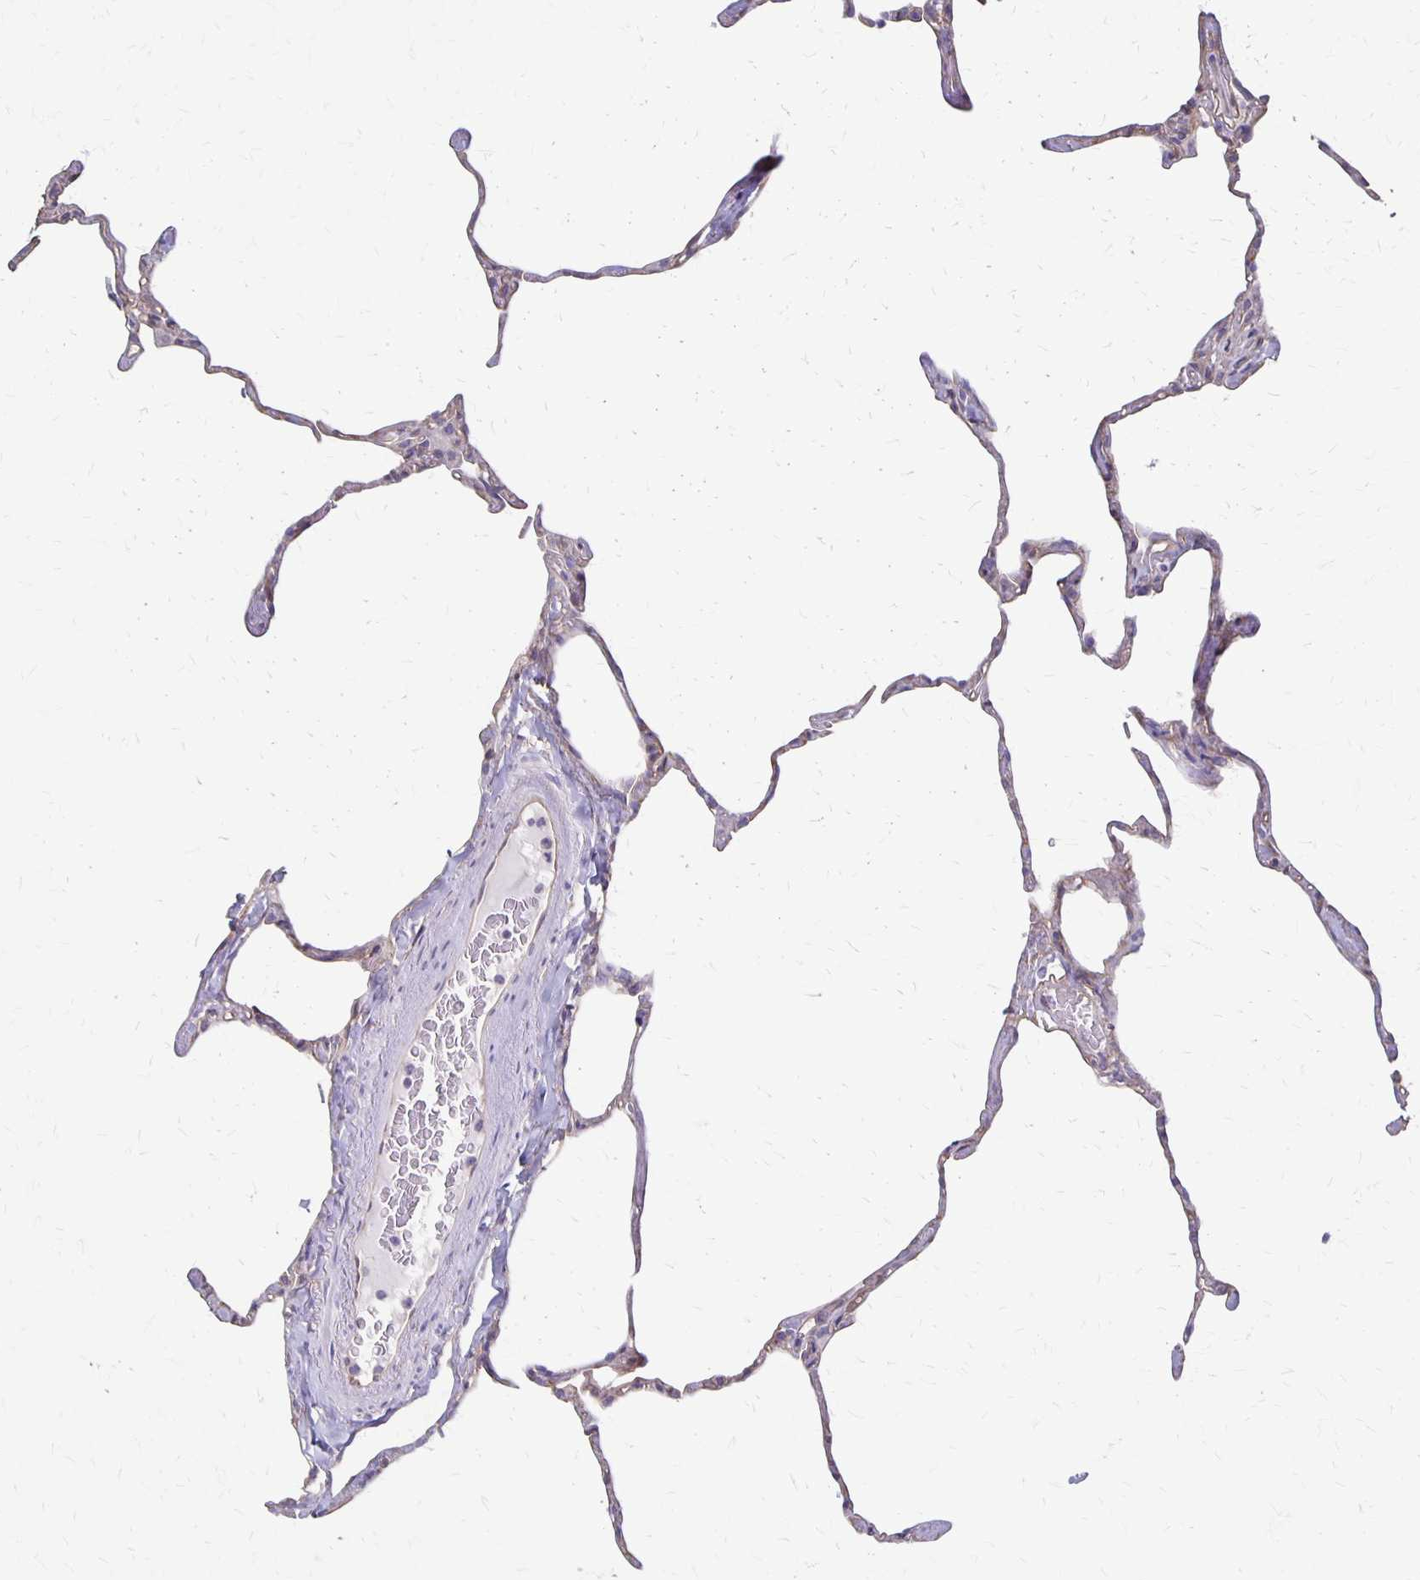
{"staining": {"intensity": "weak", "quantity": "25%-75%", "location": "cytoplasmic/membranous"}, "tissue": "lung", "cell_type": "Alveolar cells", "image_type": "normal", "snomed": [{"axis": "morphology", "description": "Normal tissue, NOS"}, {"axis": "topography", "description": "Lung"}], "caption": "IHC (DAB) staining of normal human lung exhibits weak cytoplasmic/membranous protein expression in about 25%-75% of alveolar cells. IHC stains the protein in brown and the nuclei are stained blue.", "gene": "PPP1R3E", "patient": {"sex": "male", "age": 65}}